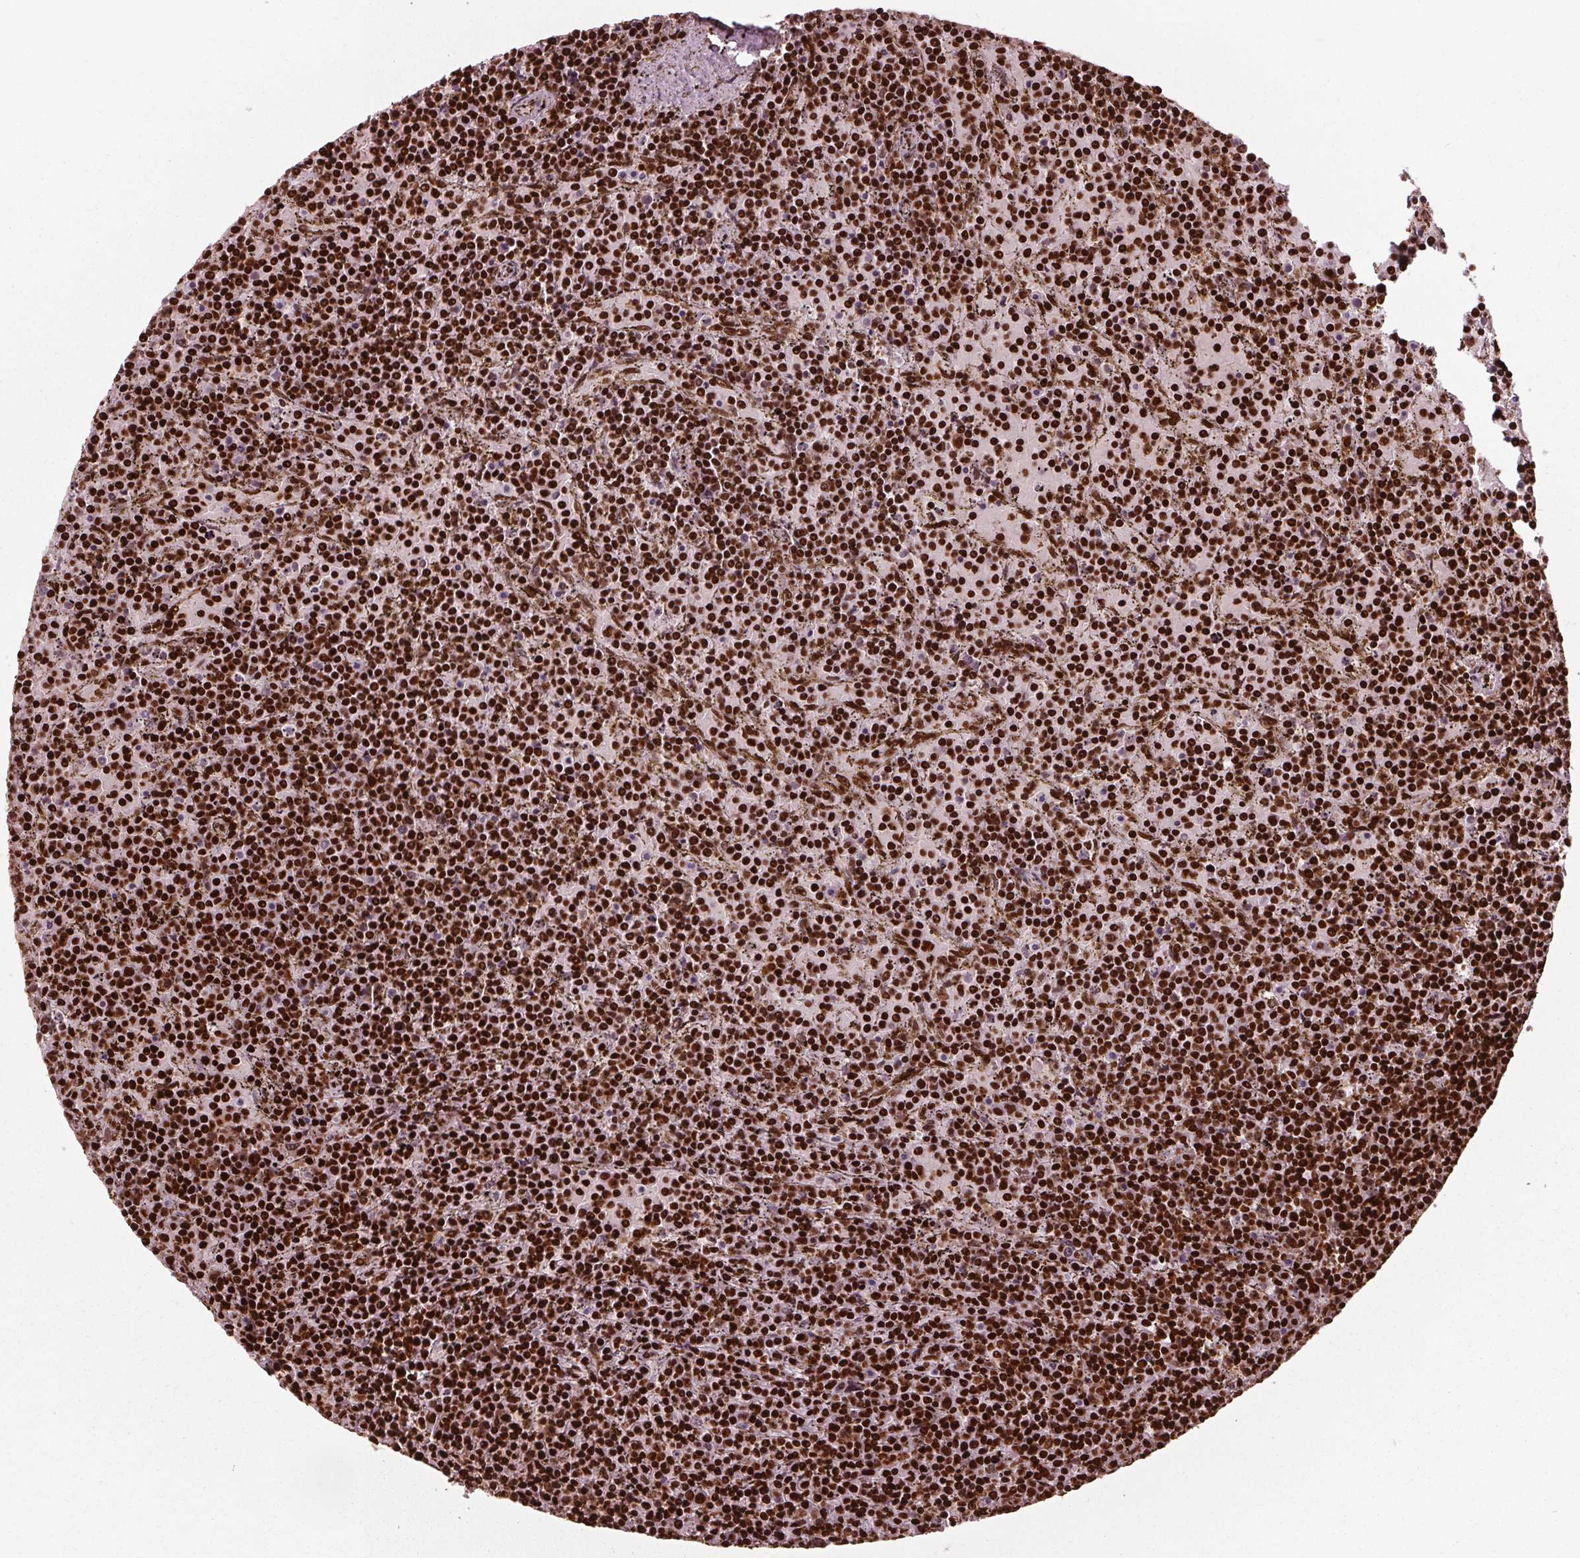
{"staining": {"intensity": "strong", "quantity": ">75%", "location": "nuclear"}, "tissue": "lymphoma", "cell_type": "Tumor cells", "image_type": "cancer", "snomed": [{"axis": "morphology", "description": "Malignant lymphoma, non-Hodgkin's type, Low grade"}, {"axis": "topography", "description": "Spleen"}], "caption": "Immunohistochemistry (IHC) of malignant lymphoma, non-Hodgkin's type (low-grade) displays high levels of strong nuclear positivity in approximately >75% of tumor cells. (IHC, brightfield microscopy, high magnification).", "gene": "BRD4", "patient": {"sex": "female", "age": 77}}